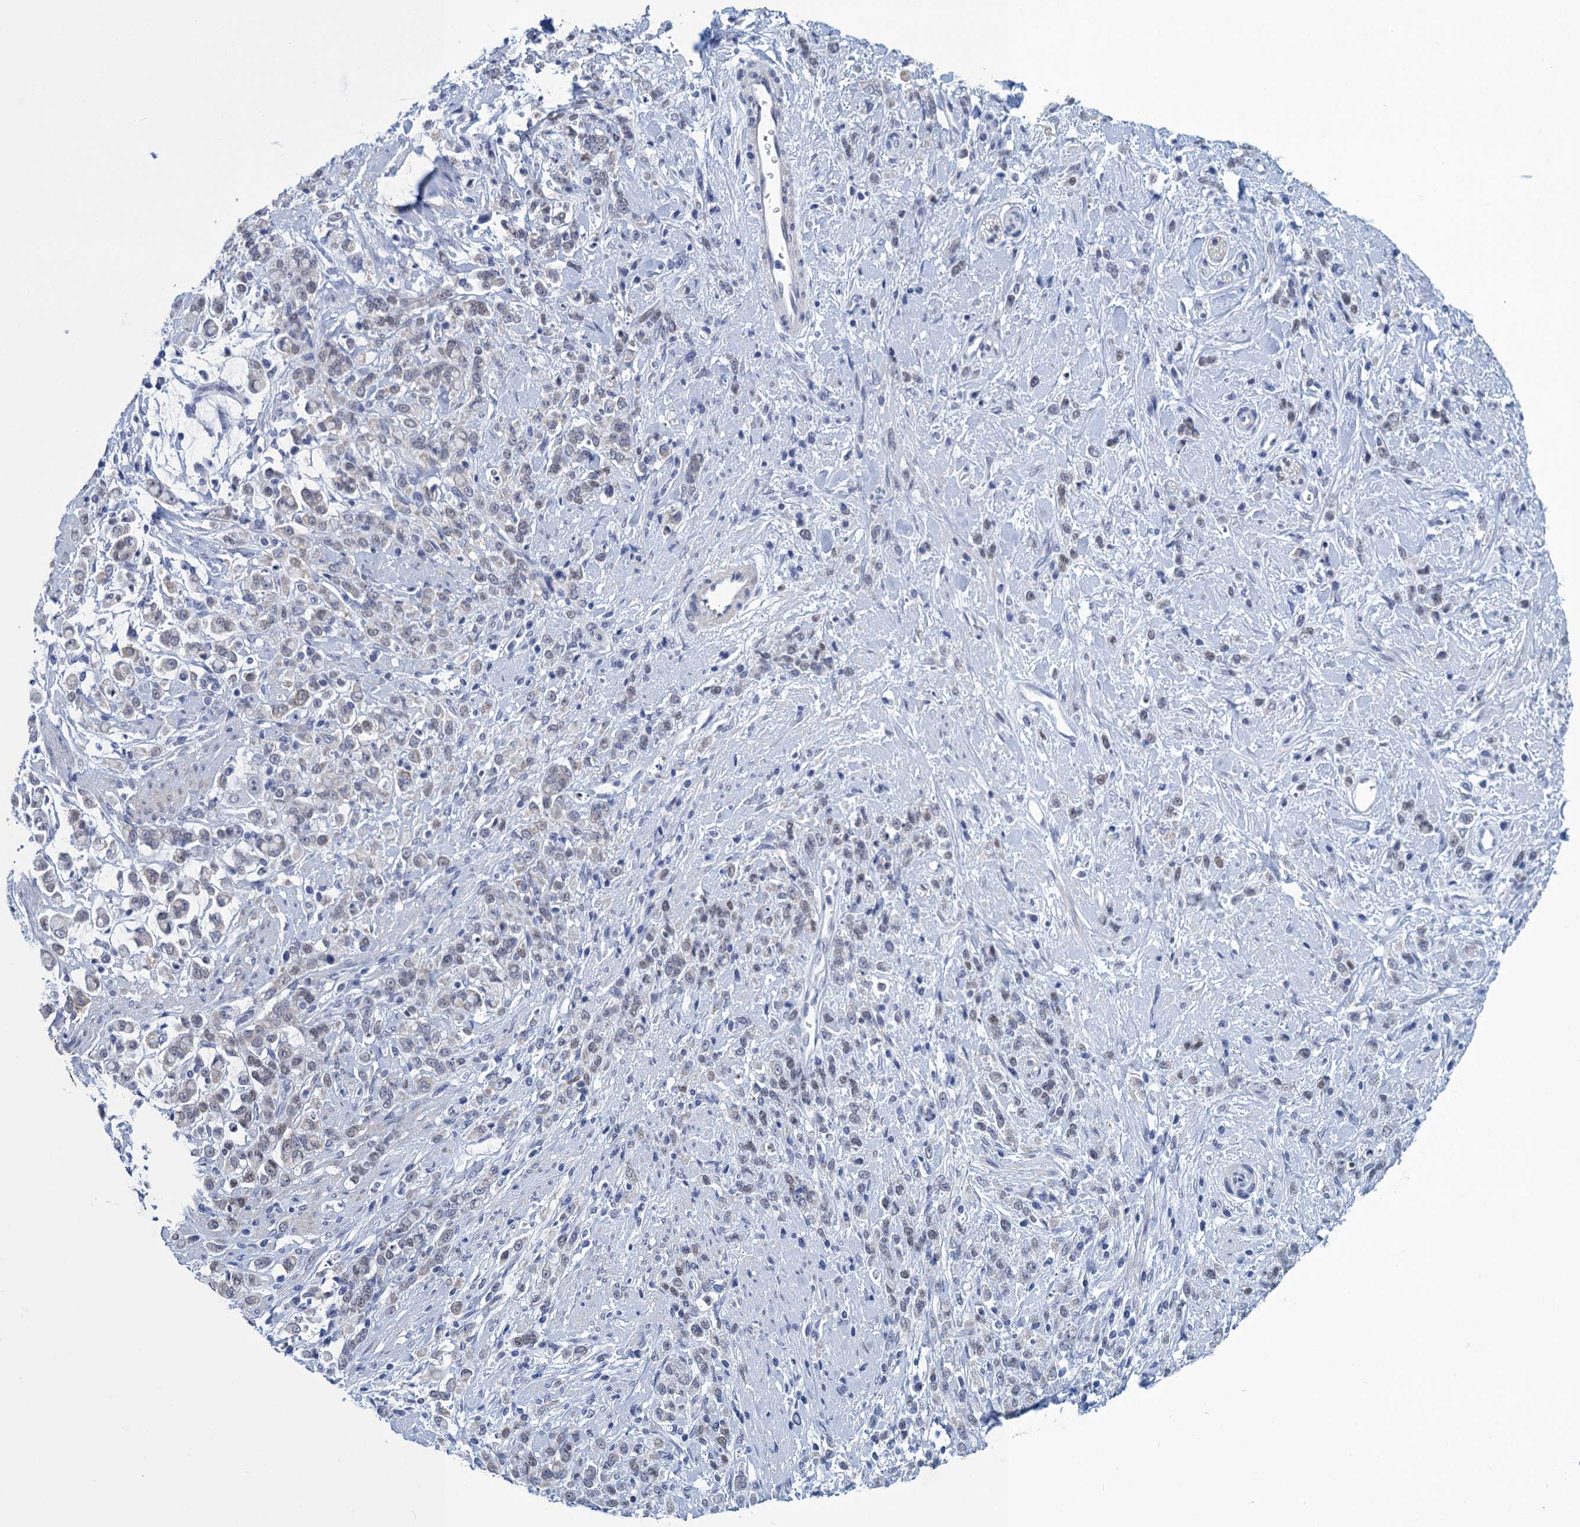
{"staining": {"intensity": "negative", "quantity": "none", "location": "none"}, "tissue": "stomach cancer", "cell_type": "Tumor cells", "image_type": "cancer", "snomed": [{"axis": "morphology", "description": "Adenocarcinoma, NOS"}, {"axis": "topography", "description": "Stomach"}], "caption": "Tumor cells are negative for protein expression in human stomach adenocarcinoma.", "gene": "GINS3", "patient": {"sex": "female", "age": 60}}